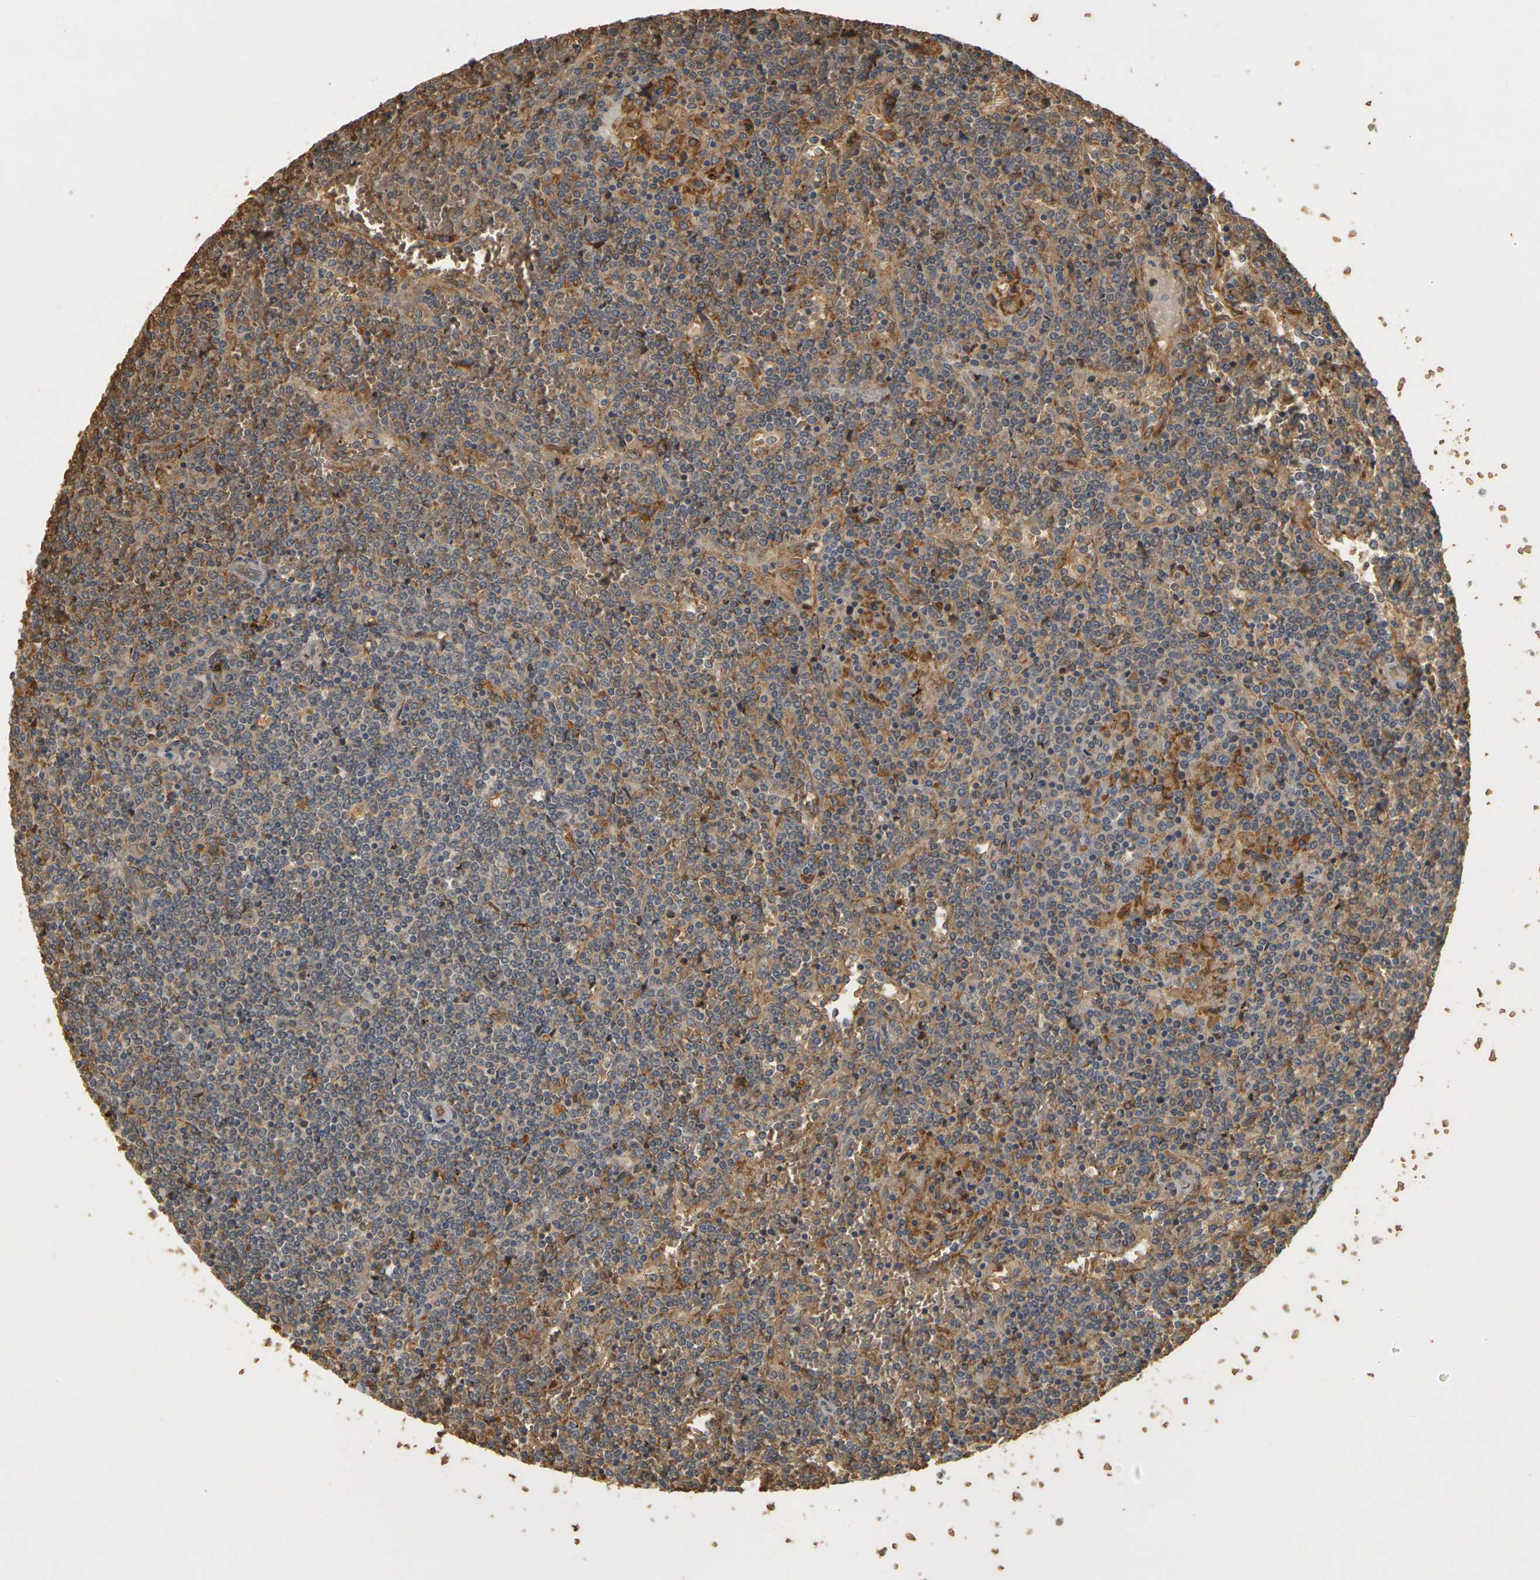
{"staining": {"intensity": "moderate", "quantity": "<25%", "location": "cytoplasmic/membranous"}, "tissue": "lymphoma", "cell_type": "Tumor cells", "image_type": "cancer", "snomed": [{"axis": "morphology", "description": "Malignant lymphoma, non-Hodgkin's type, Low grade"}, {"axis": "topography", "description": "Spleen"}], "caption": "Tumor cells reveal low levels of moderate cytoplasmic/membranous staining in about <25% of cells in low-grade malignant lymphoma, non-Hodgkin's type.", "gene": "MEGF9", "patient": {"sex": "female", "age": 19}}